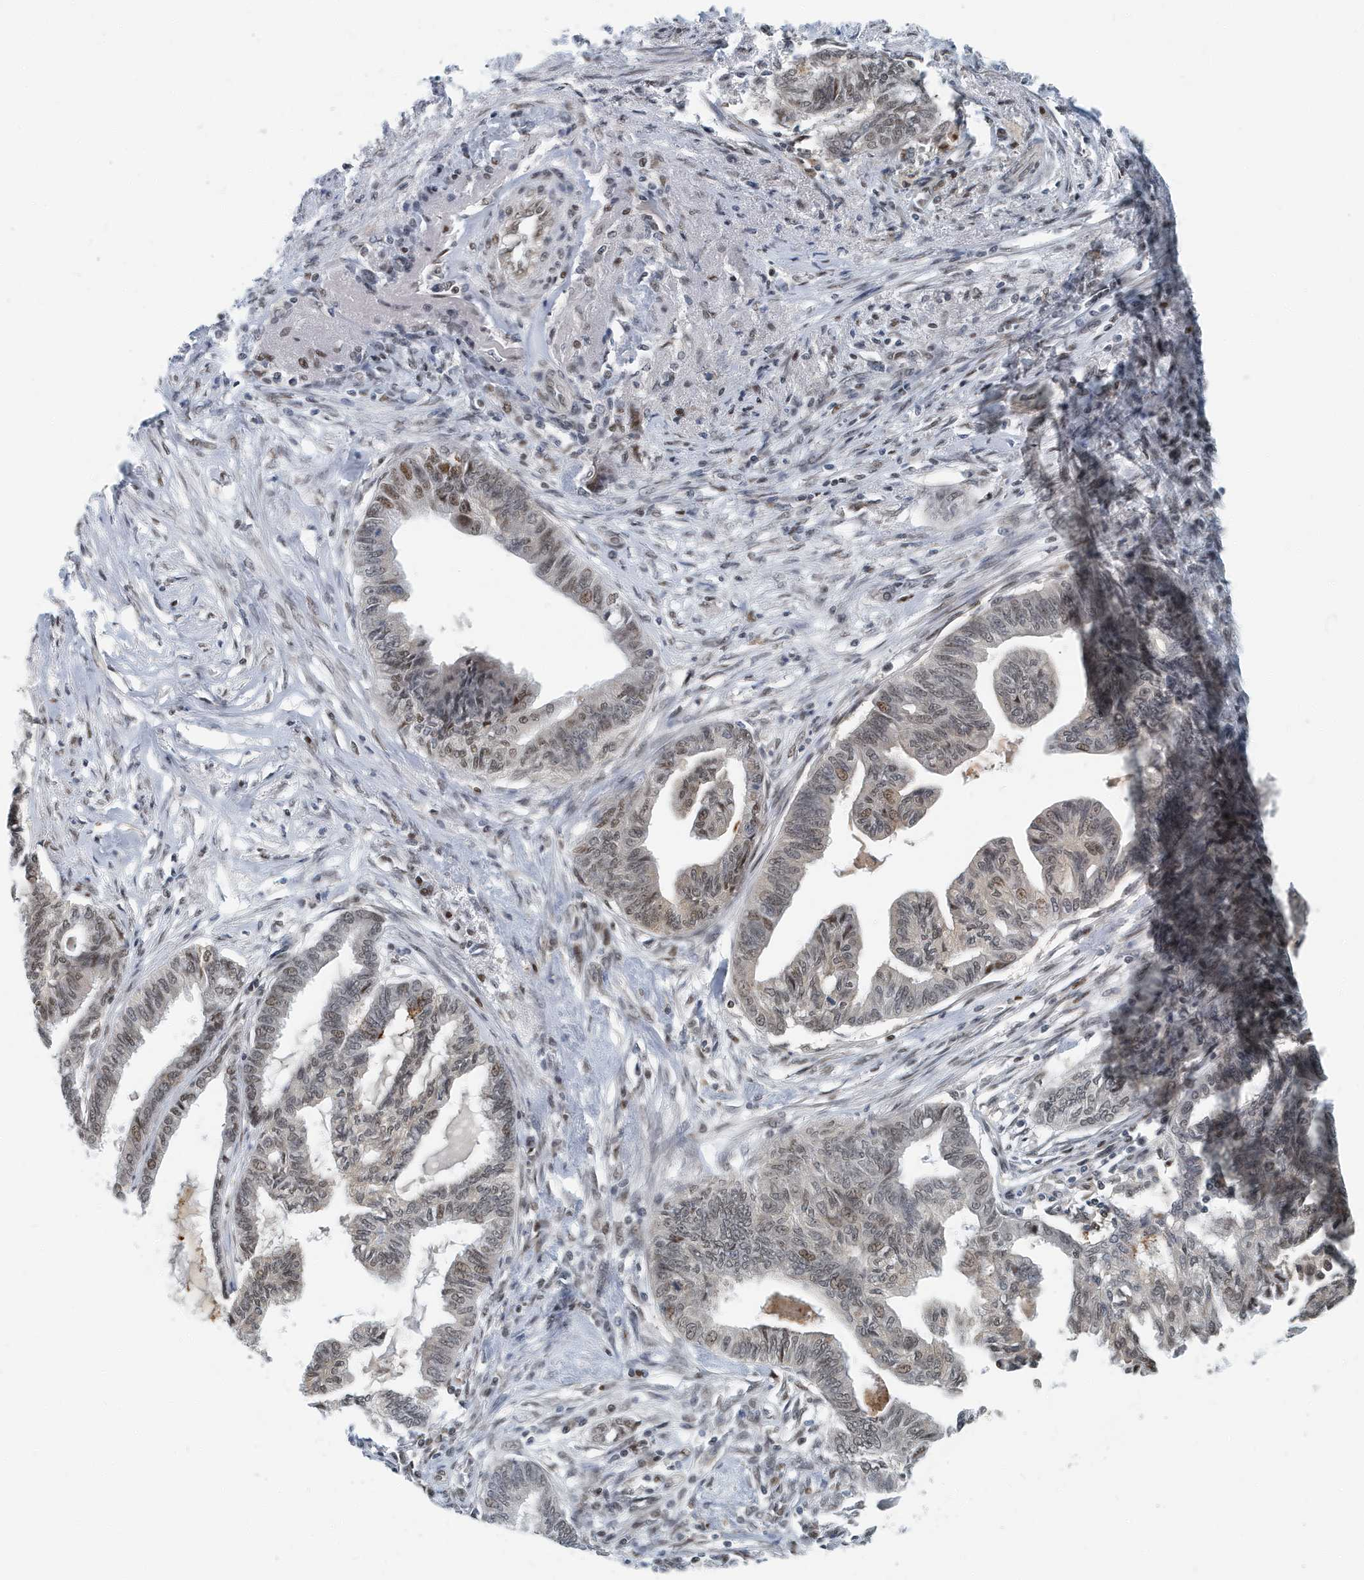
{"staining": {"intensity": "weak", "quantity": ">75%", "location": "nuclear"}, "tissue": "endometrial cancer", "cell_type": "Tumor cells", "image_type": "cancer", "snomed": [{"axis": "morphology", "description": "Adenocarcinoma, NOS"}, {"axis": "topography", "description": "Endometrium"}], "caption": "Immunohistochemistry (IHC) (DAB) staining of adenocarcinoma (endometrial) displays weak nuclear protein positivity in about >75% of tumor cells. Using DAB (brown) and hematoxylin (blue) stains, captured at high magnification using brightfield microscopy.", "gene": "KIF15", "patient": {"sex": "female", "age": 86}}